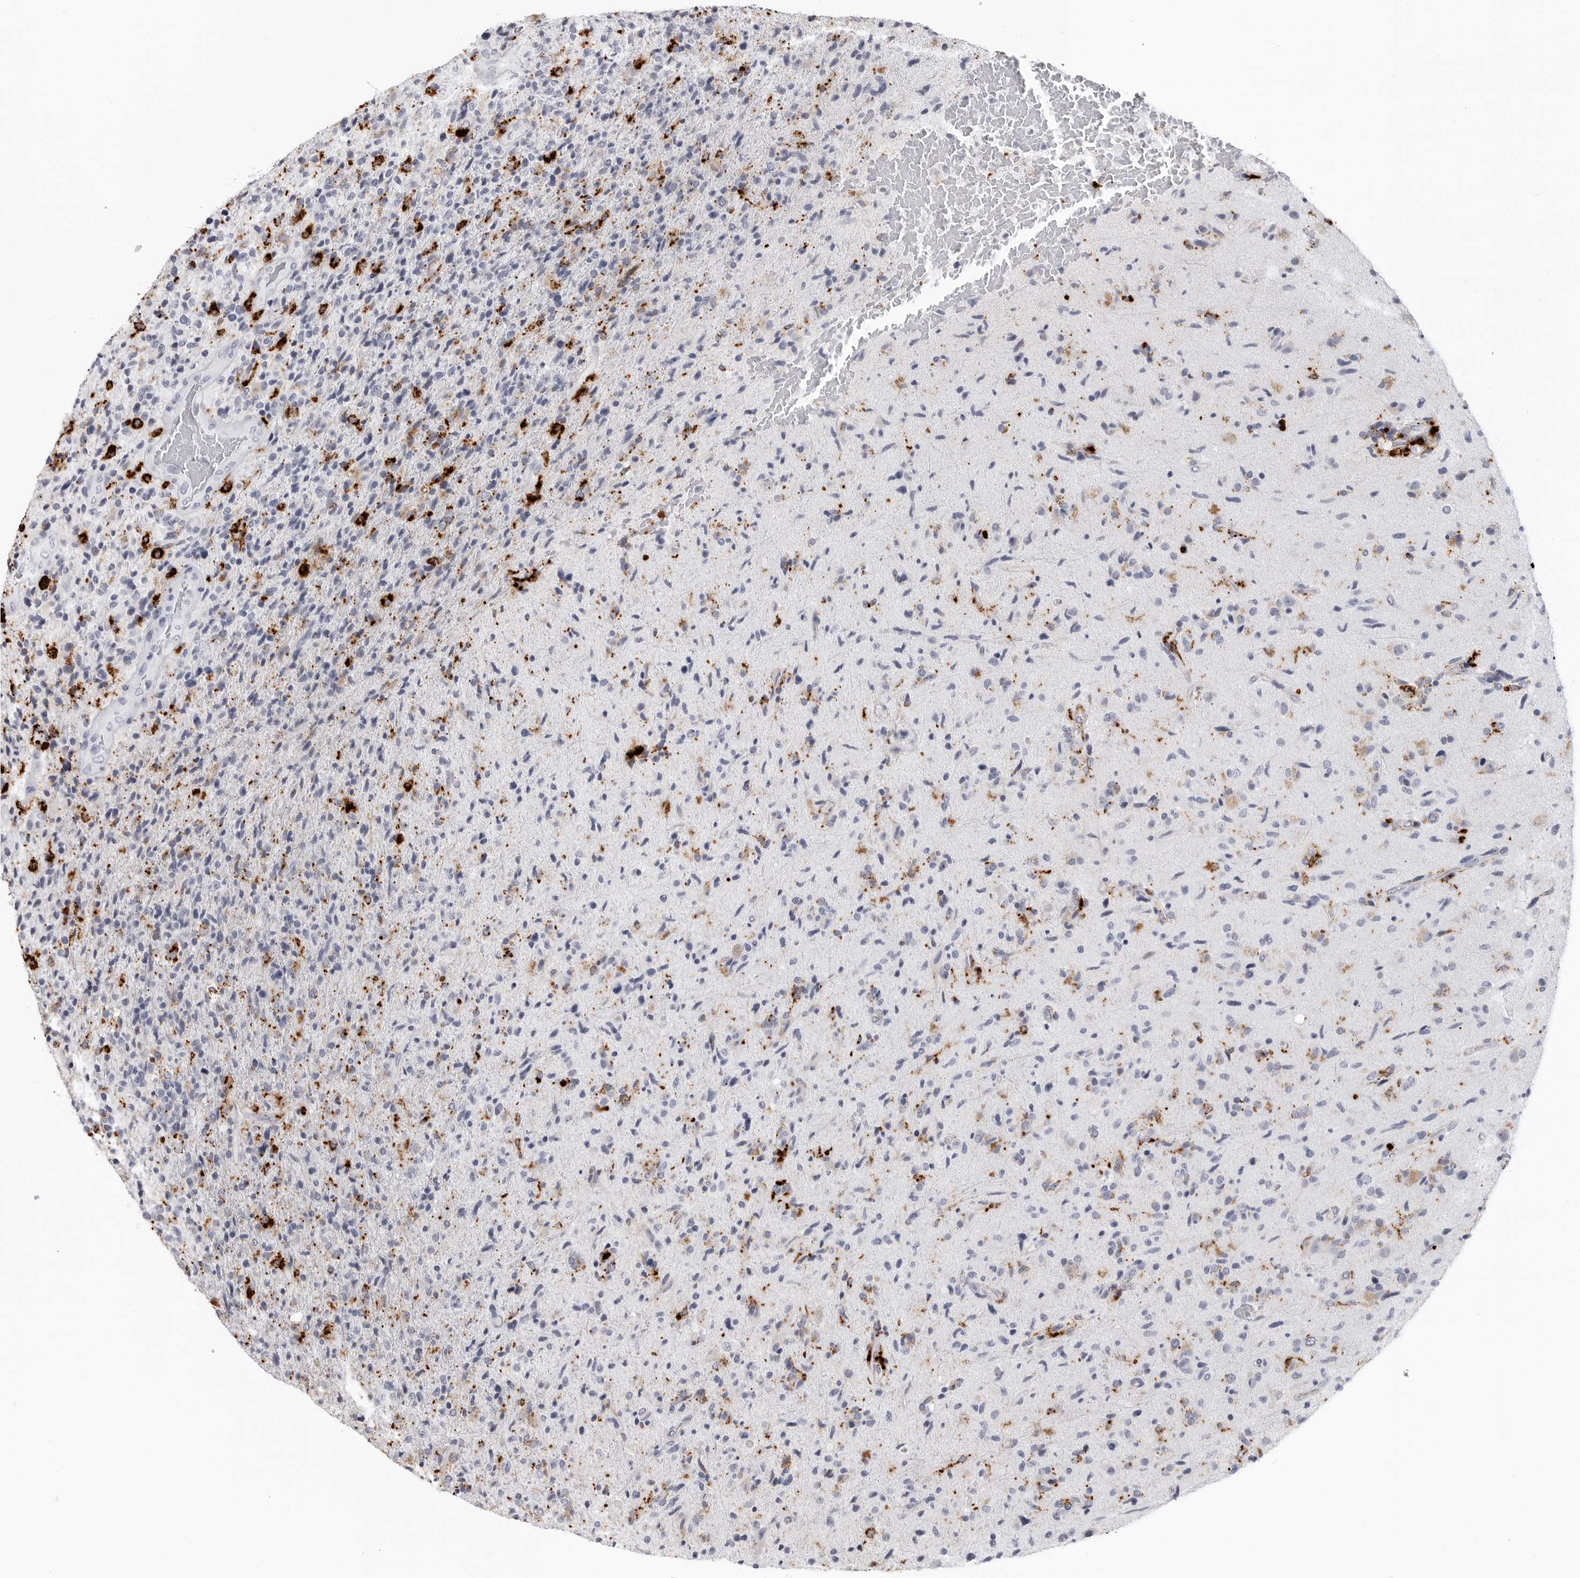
{"staining": {"intensity": "negative", "quantity": "none", "location": "none"}, "tissue": "glioma", "cell_type": "Tumor cells", "image_type": "cancer", "snomed": [{"axis": "morphology", "description": "Glioma, malignant, High grade"}, {"axis": "topography", "description": "Brain"}], "caption": "This is an IHC histopathology image of human glioma. There is no positivity in tumor cells.", "gene": "IFI30", "patient": {"sex": "male", "age": 72}}